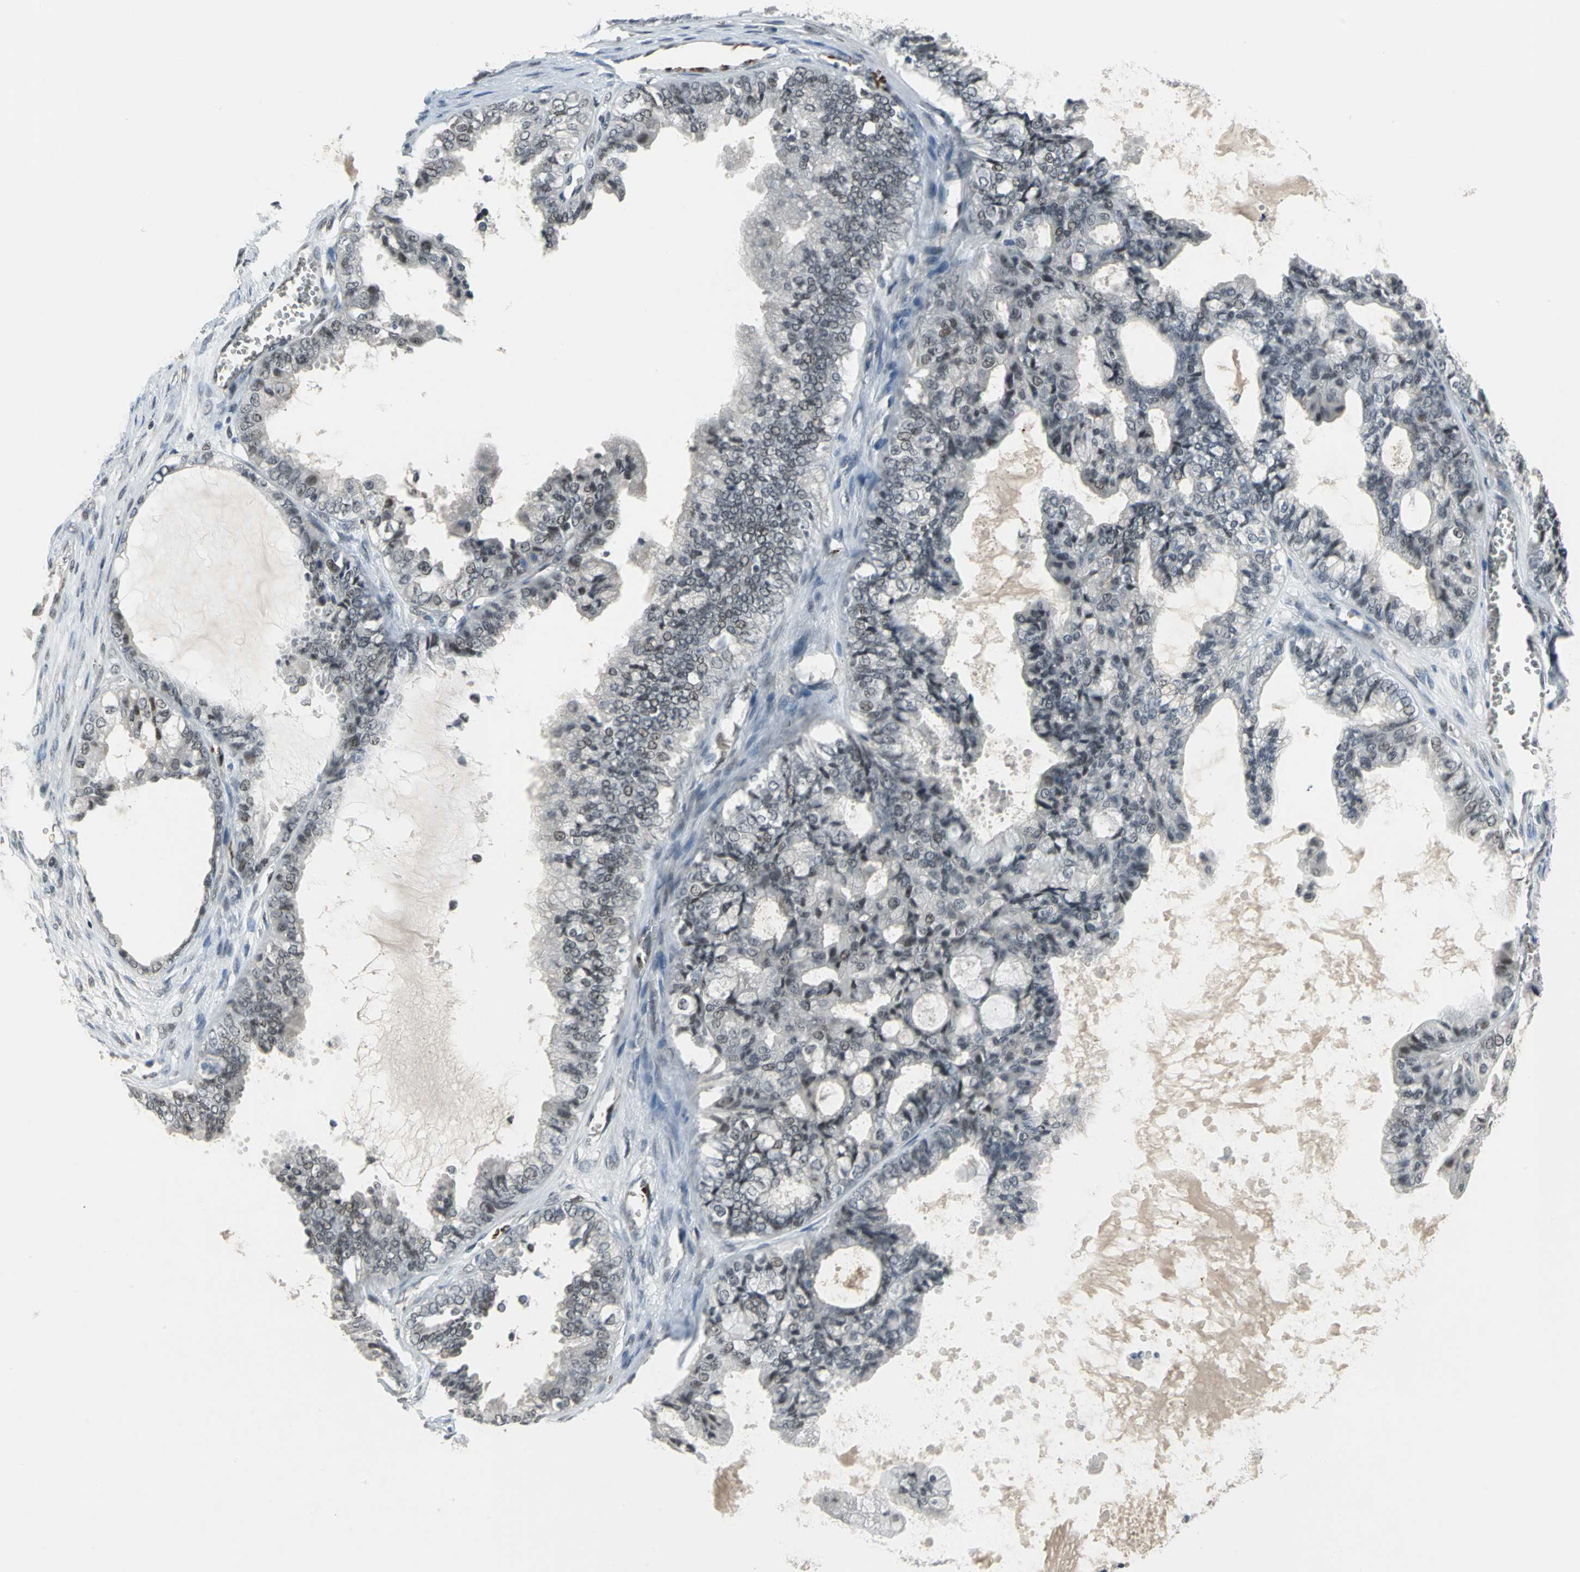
{"staining": {"intensity": "moderate", "quantity": "25%-75%", "location": "nuclear"}, "tissue": "ovarian cancer", "cell_type": "Tumor cells", "image_type": "cancer", "snomed": [{"axis": "morphology", "description": "Carcinoma, NOS"}, {"axis": "morphology", "description": "Carcinoma, endometroid"}, {"axis": "topography", "description": "Ovary"}], "caption": "Ovarian cancer (endometroid carcinoma) was stained to show a protein in brown. There is medium levels of moderate nuclear staining in about 25%-75% of tumor cells.", "gene": "GLI3", "patient": {"sex": "female", "age": 50}}